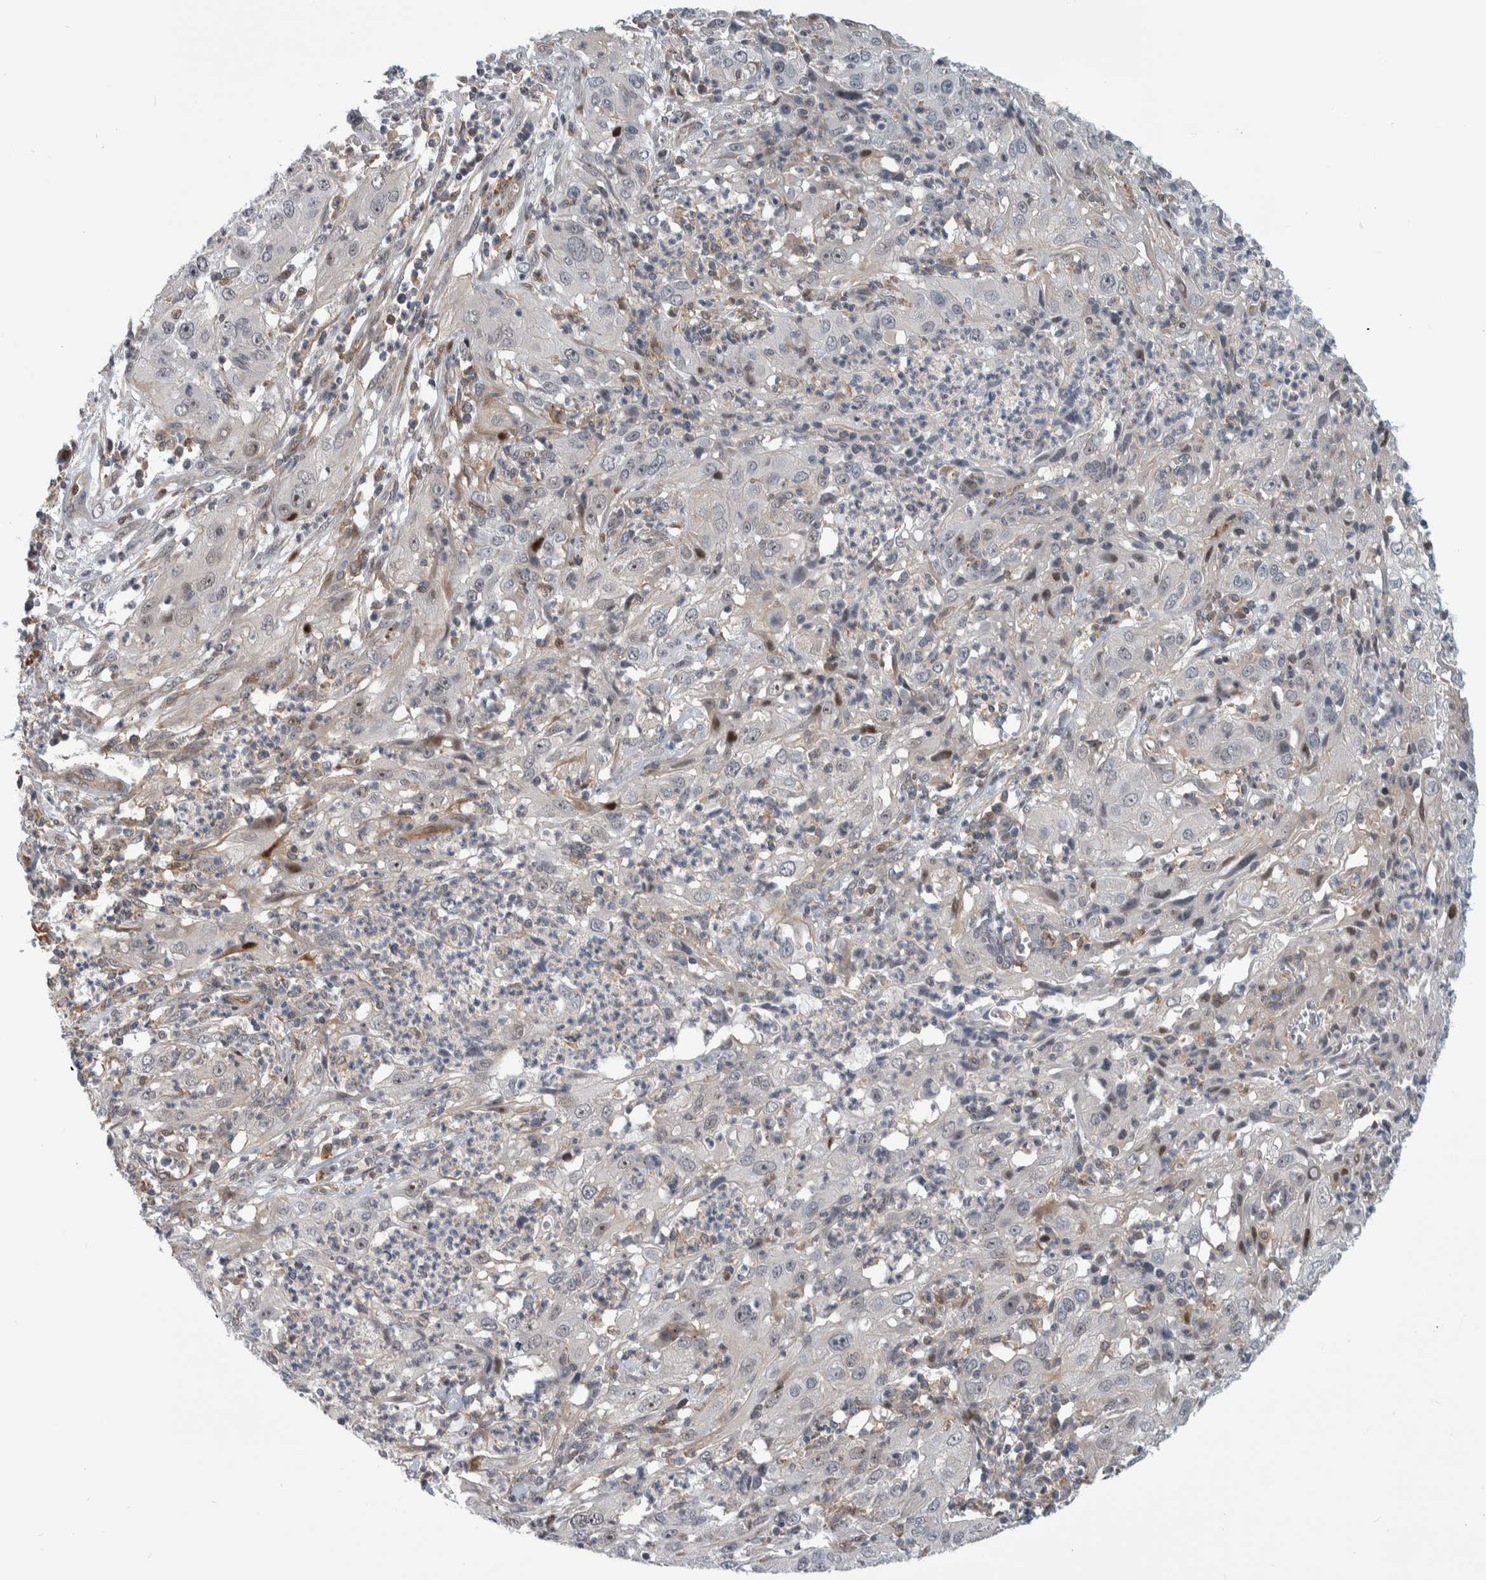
{"staining": {"intensity": "negative", "quantity": "none", "location": "none"}, "tissue": "cervical cancer", "cell_type": "Tumor cells", "image_type": "cancer", "snomed": [{"axis": "morphology", "description": "Squamous cell carcinoma, NOS"}, {"axis": "topography", "description": "Cervix"}], "caption": "Cervical cancer was stained to show a protein in brown. There is no significant positivity in tumor cells. Nuclei are stained in blue.", "gene": "MSL1", "patient": {"sex": "female", "age": 32}}